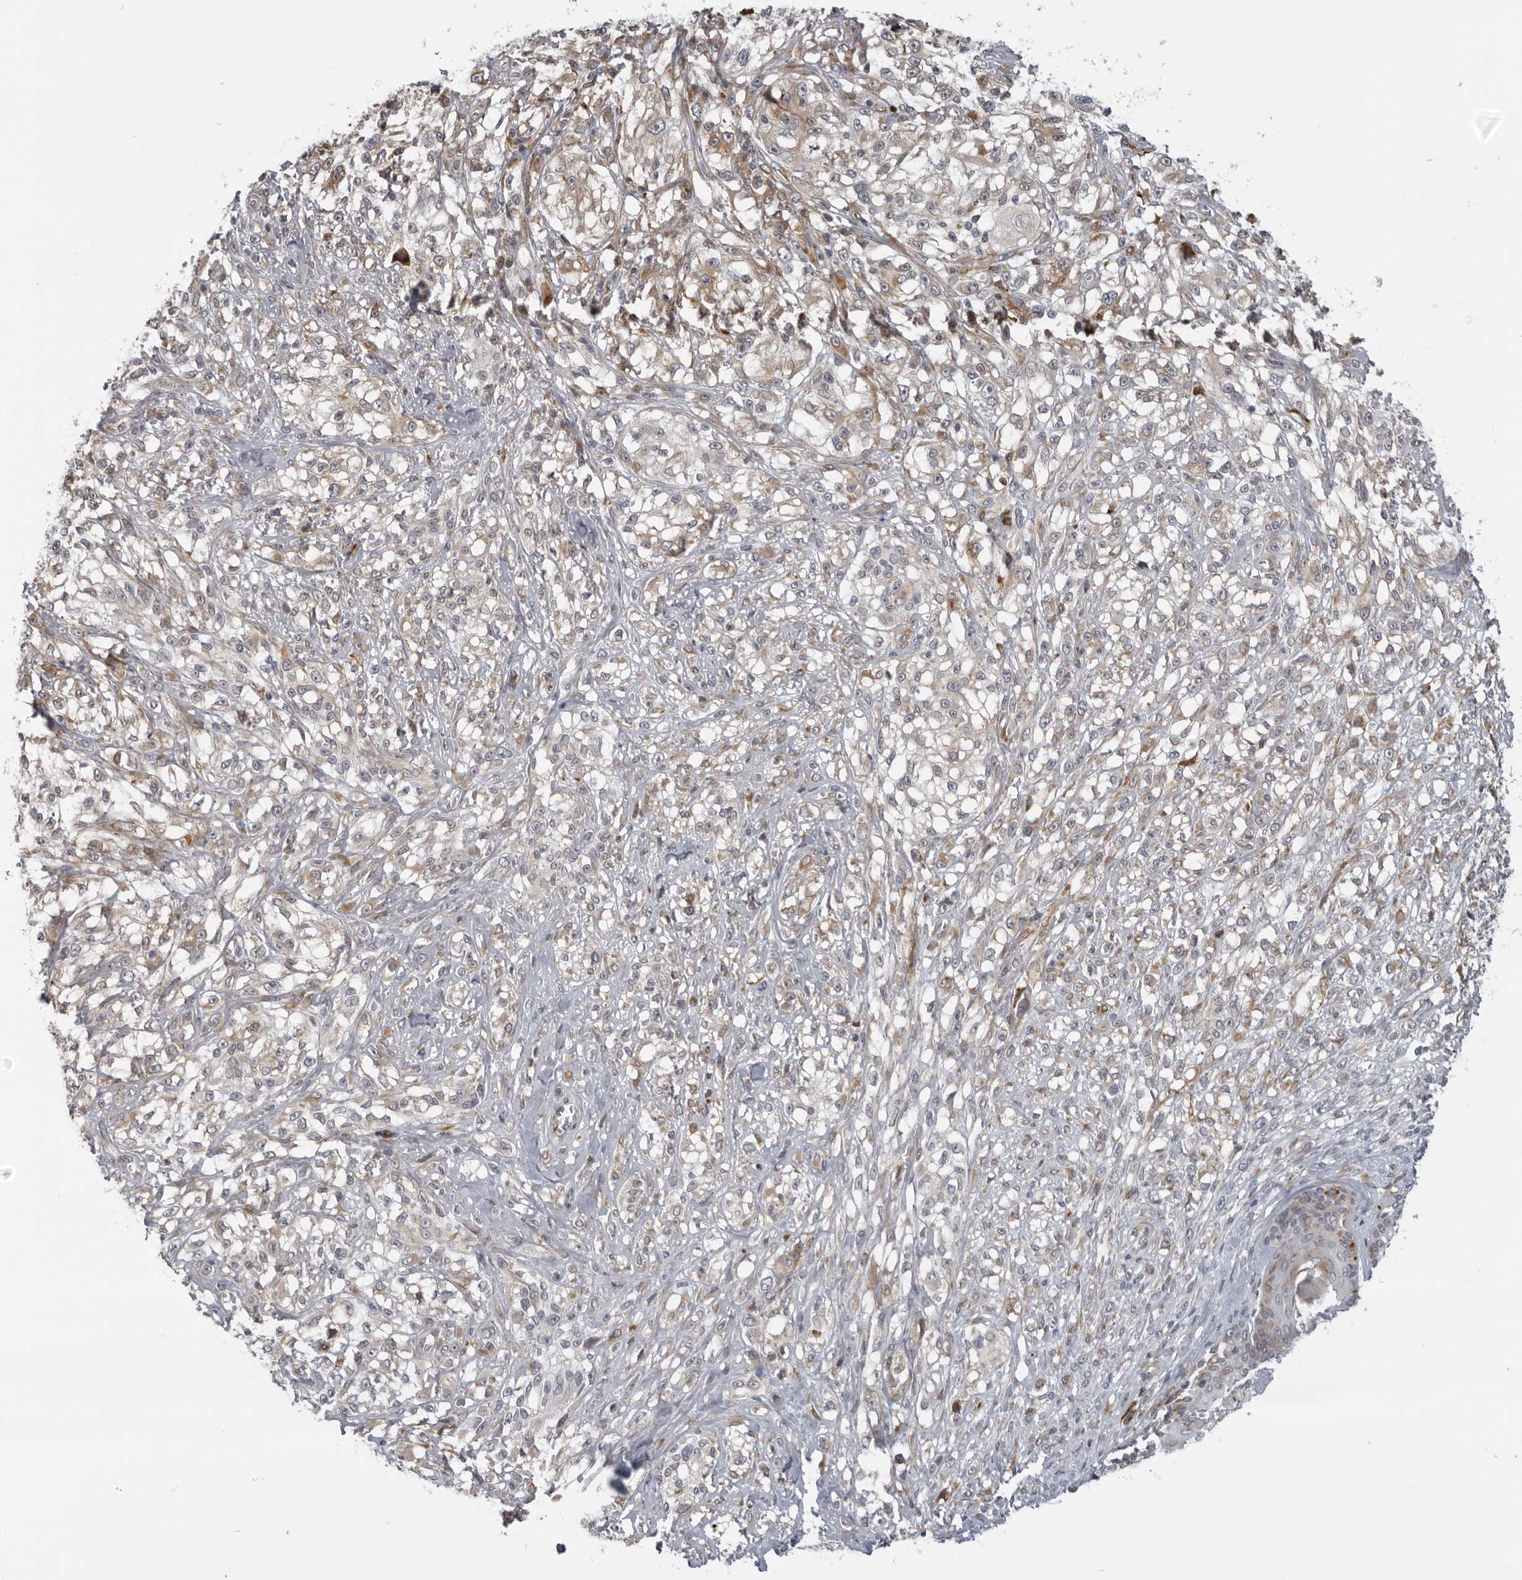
{"staining": {"intensity": "moderate", "quantity": "<25%", "location": "cytoplasmic/membranous"}, "tissue": "melanoma", "cell_type": "Tumor cells", "image_type": "cancer", "snomed": [{"axis": "morphology", "description": "Malignant melanoma, NOS"}, {"axis": "topography", "description": "Skin of head"}], "caption": "A high-resolution image shows IHC staining of melanoma, which demonstrates moderate cytoplasmic/membranous positivity in about <25% of tumor cells. Using DAB (3,3'-diaminobenzidine) (brown) and hematoxylin (blue) stains, captured at high magnification using brightfield microscopy.", "gene": "ALPK2", "patient": {"sex": "male", "age": 83}}